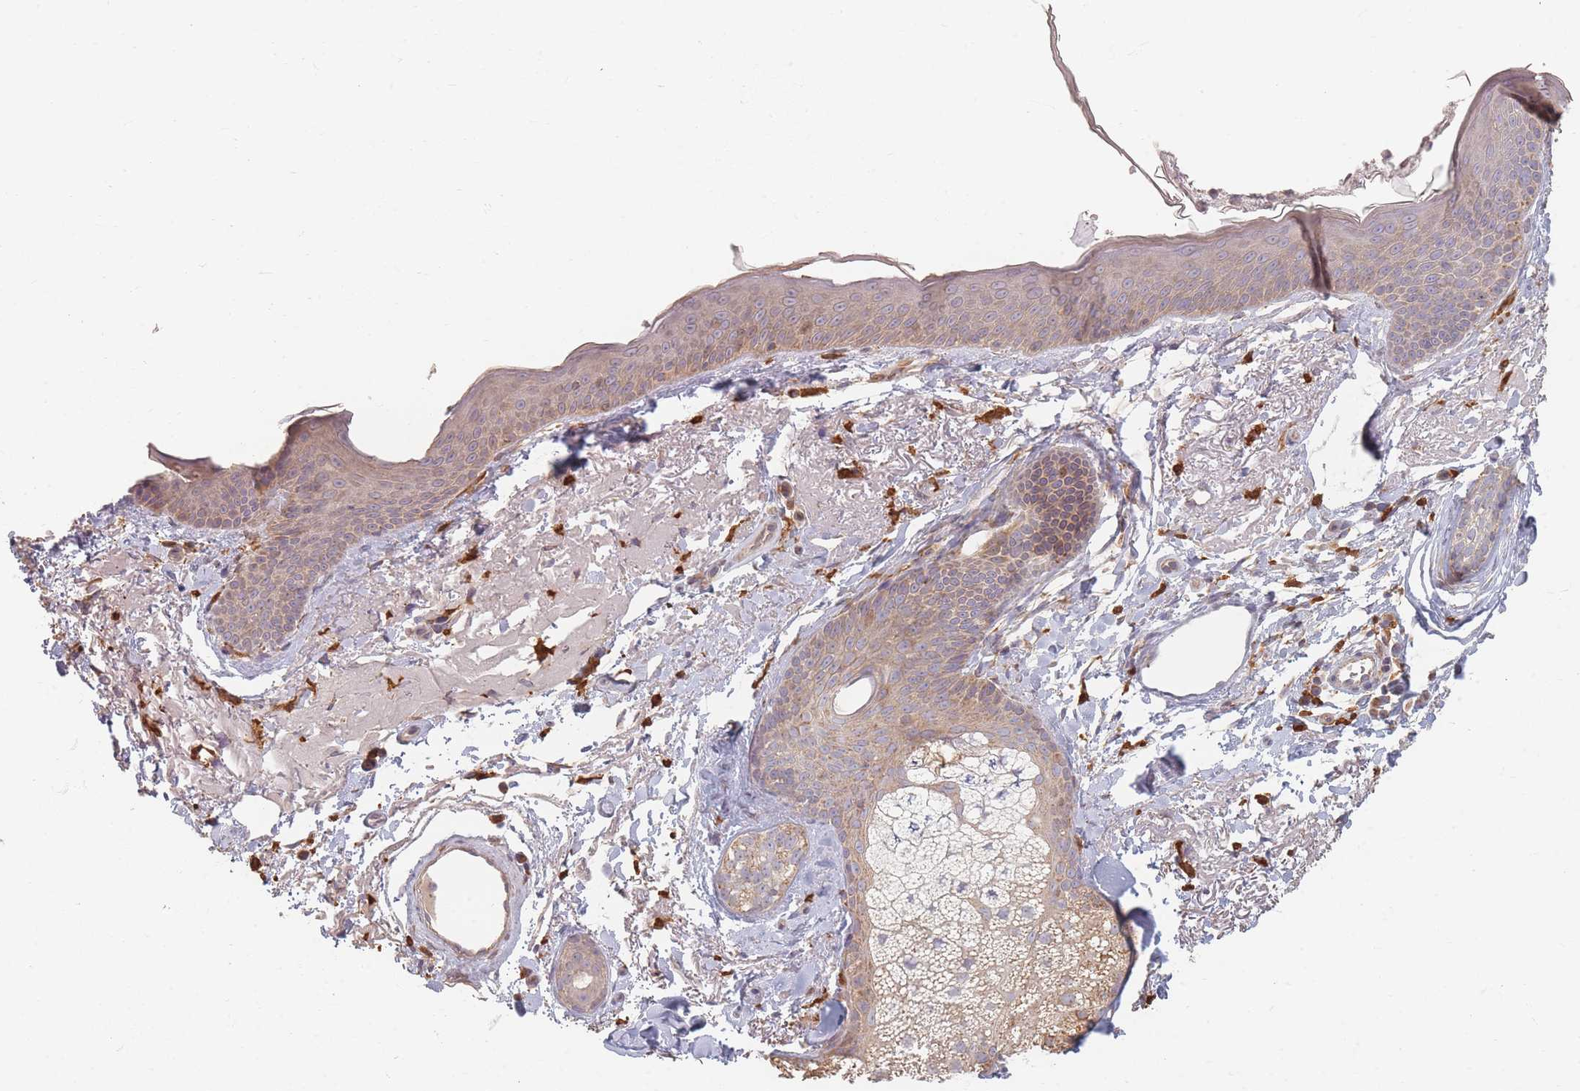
{"staining": {"intensity": "weak", "quantity": "<25%", "location": "cytoplasmic/membranous"}, "tissue": "skin cancer", "cell_type": "Tumor cells", "image_type": "cancer", "snomed": [{"axis": "morphology", "description": "Basal cell carcinoma"}, {"axis": "topography", "description": "Skin"}], "caption": "This is an immunohistochemistry histopathology image of human basal cell carcinoma (skin). There is no positivity in tumor cells.", "gene": "MRPS6", "patient": {"sex": "female", "age": 77}}